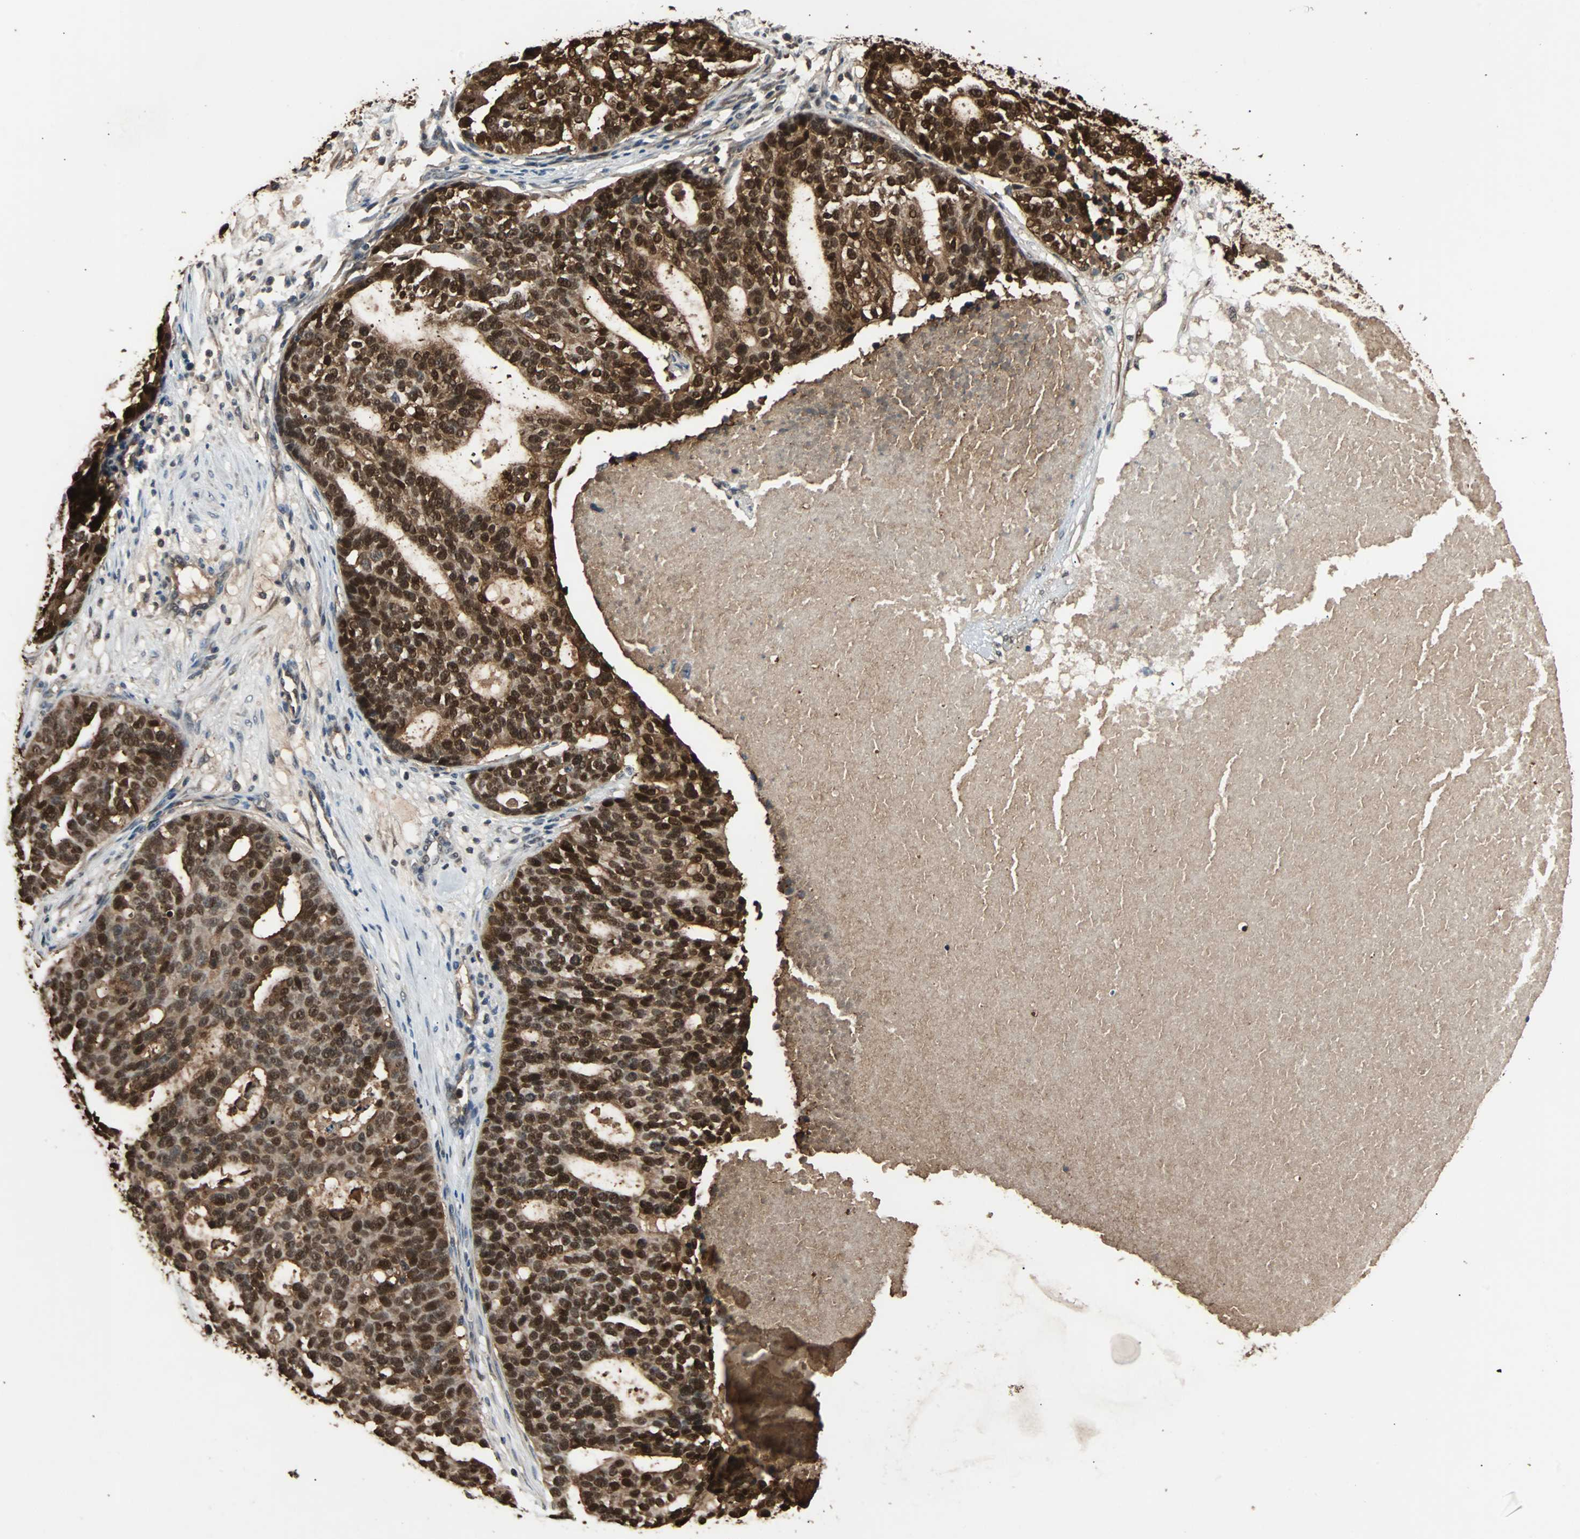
{"staining": {"intensity": "strong", "quantity": ">75%", "location": "cytoplasmic/membranous,nuclear"}, "tissue": "ovarian cancer", "cell_type": "Tumor cells", "image_type": "cancer", "snomed": [{"axis": "morphology", "description": "Cystadenocarcinoma, serous, NOS"}, {"axis": "topography", "description": "Ovary"}], "caption": "Ovarian cancer was stained to show a protein in brown. There is high levels of strong cytoplasmic/membranous and nuclear positivity in approximately >75% of tumor cells.", "gene": "PRDX6", "patient": {"sex": "female", "age": 59}}